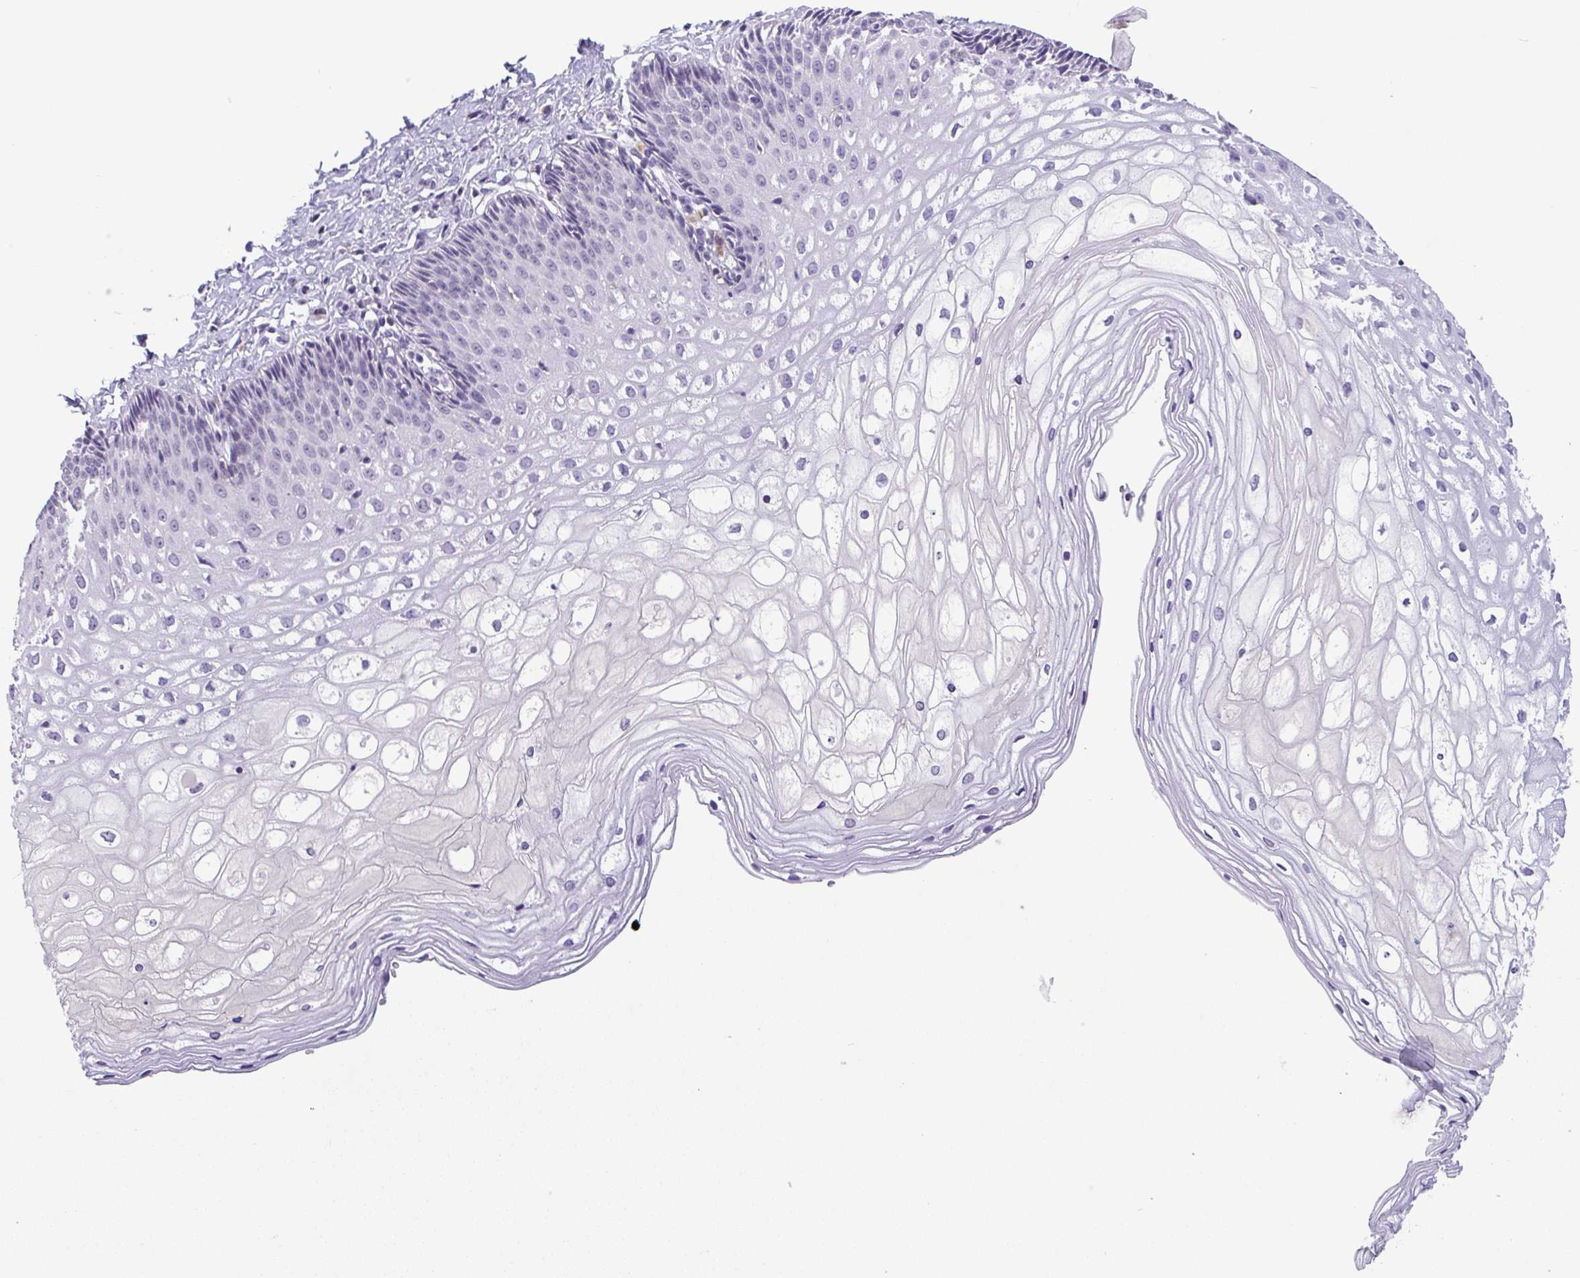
{"staining": {"intensity": "negative", "quantity": "none", "location": "none"}, "tissue": "cervix", "cell_type": "Glandular cells", "image_type": "normal", "snomed": [{"axis": "morphology", "description": "Normal tissue, NOS"}, {"axis": "topography", "description": "Cervix"}], "caption": "Immunohistochemistry (IHC) of unremarkable cervix shows no expression in glandular cells.", "gene": "YBX2", "patient": {"sex": "female", "age": 36}}